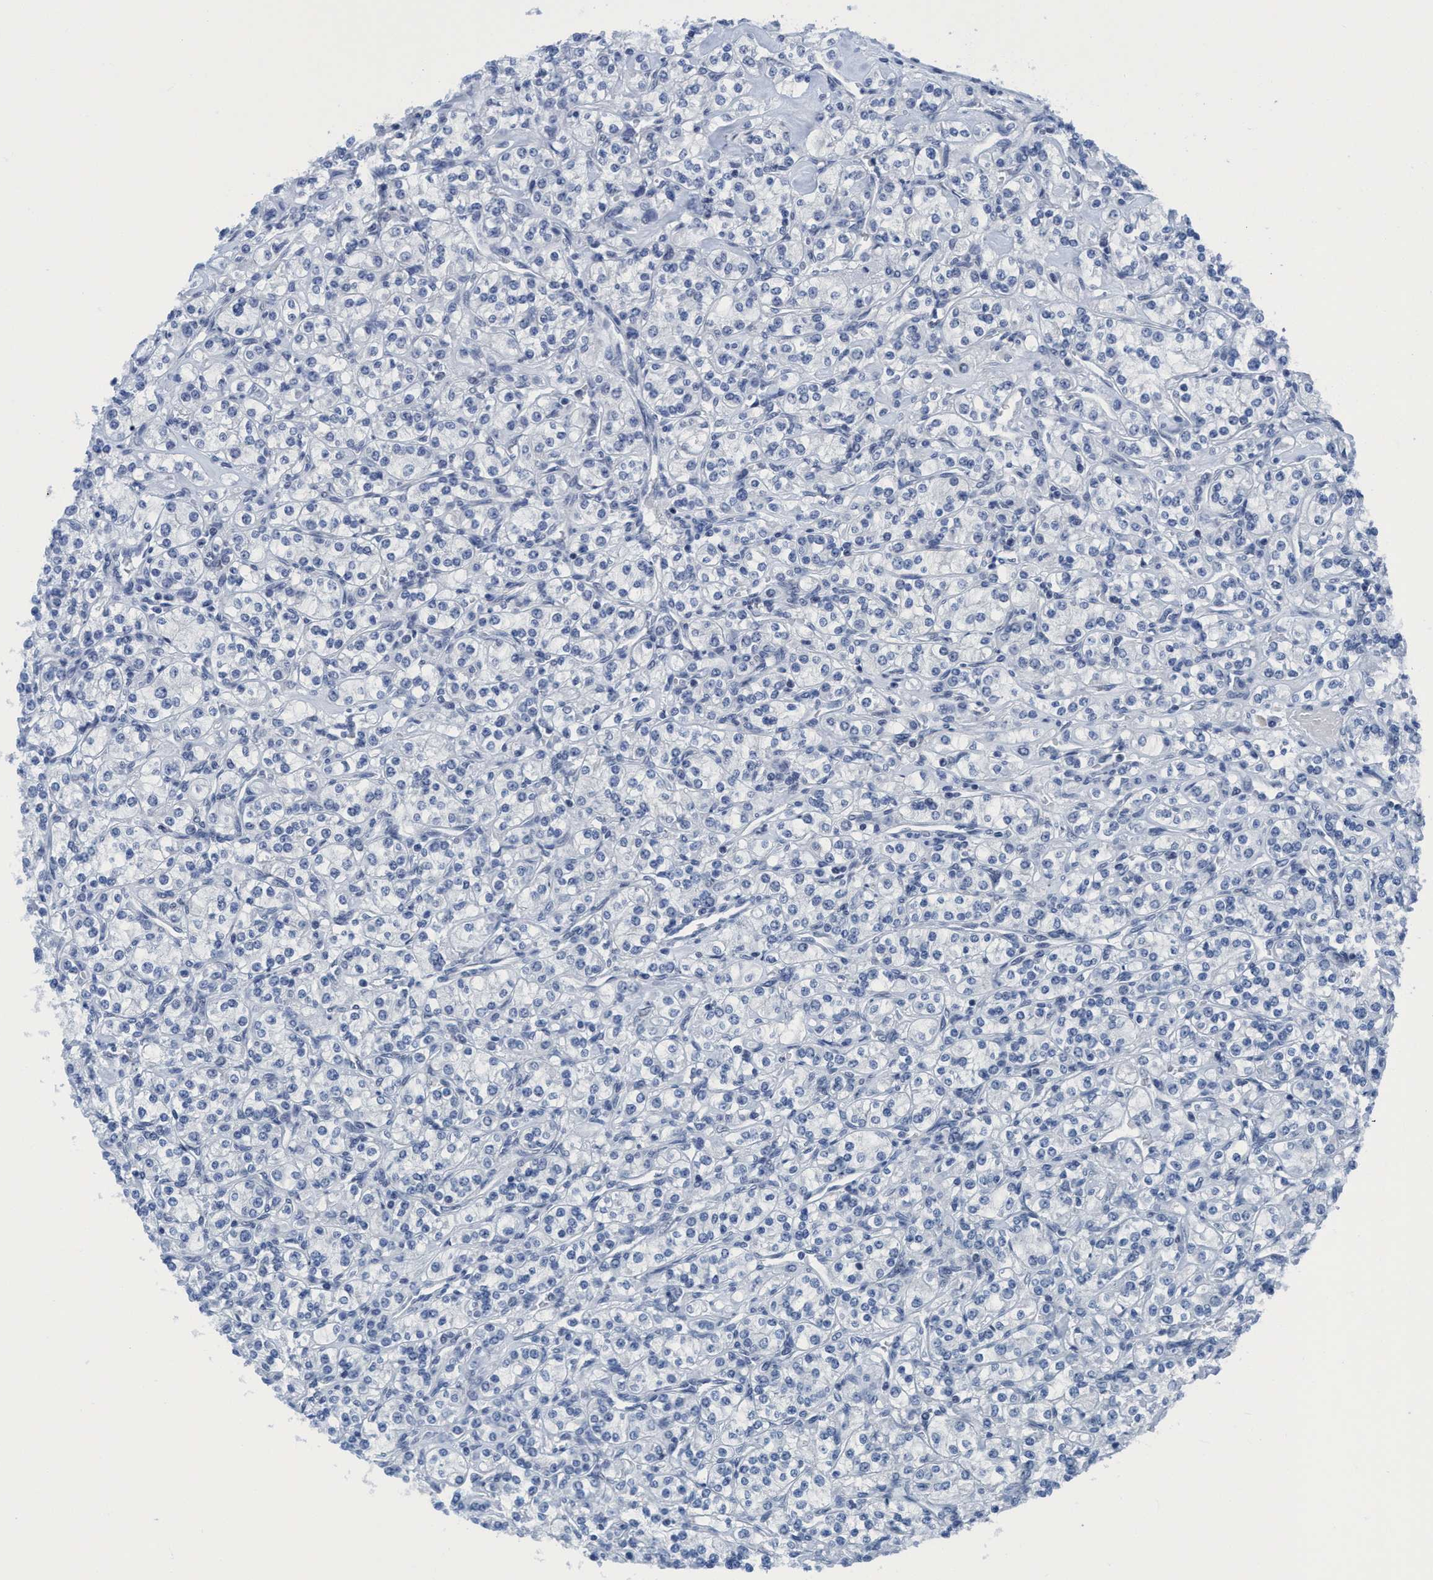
{"staining": {"intensity": "negative", "quantity": "none", "location": "none"}, "tissue": "renal cancer", "cell_type": "Tumor cells", "image_type": "cancer", "snomed": [{"axis": "morphology", "description": "Adenocarcinoma, NOS"}, {"axis": "topography", "description": "Kidney"}], "caption": "A high-resolution photomicrograph shows IHC staining of renal cancer, which displays no significant expression in tumor cells.", "gene": "DNAI1", "patient": {"sex": "male", "age": 77}}